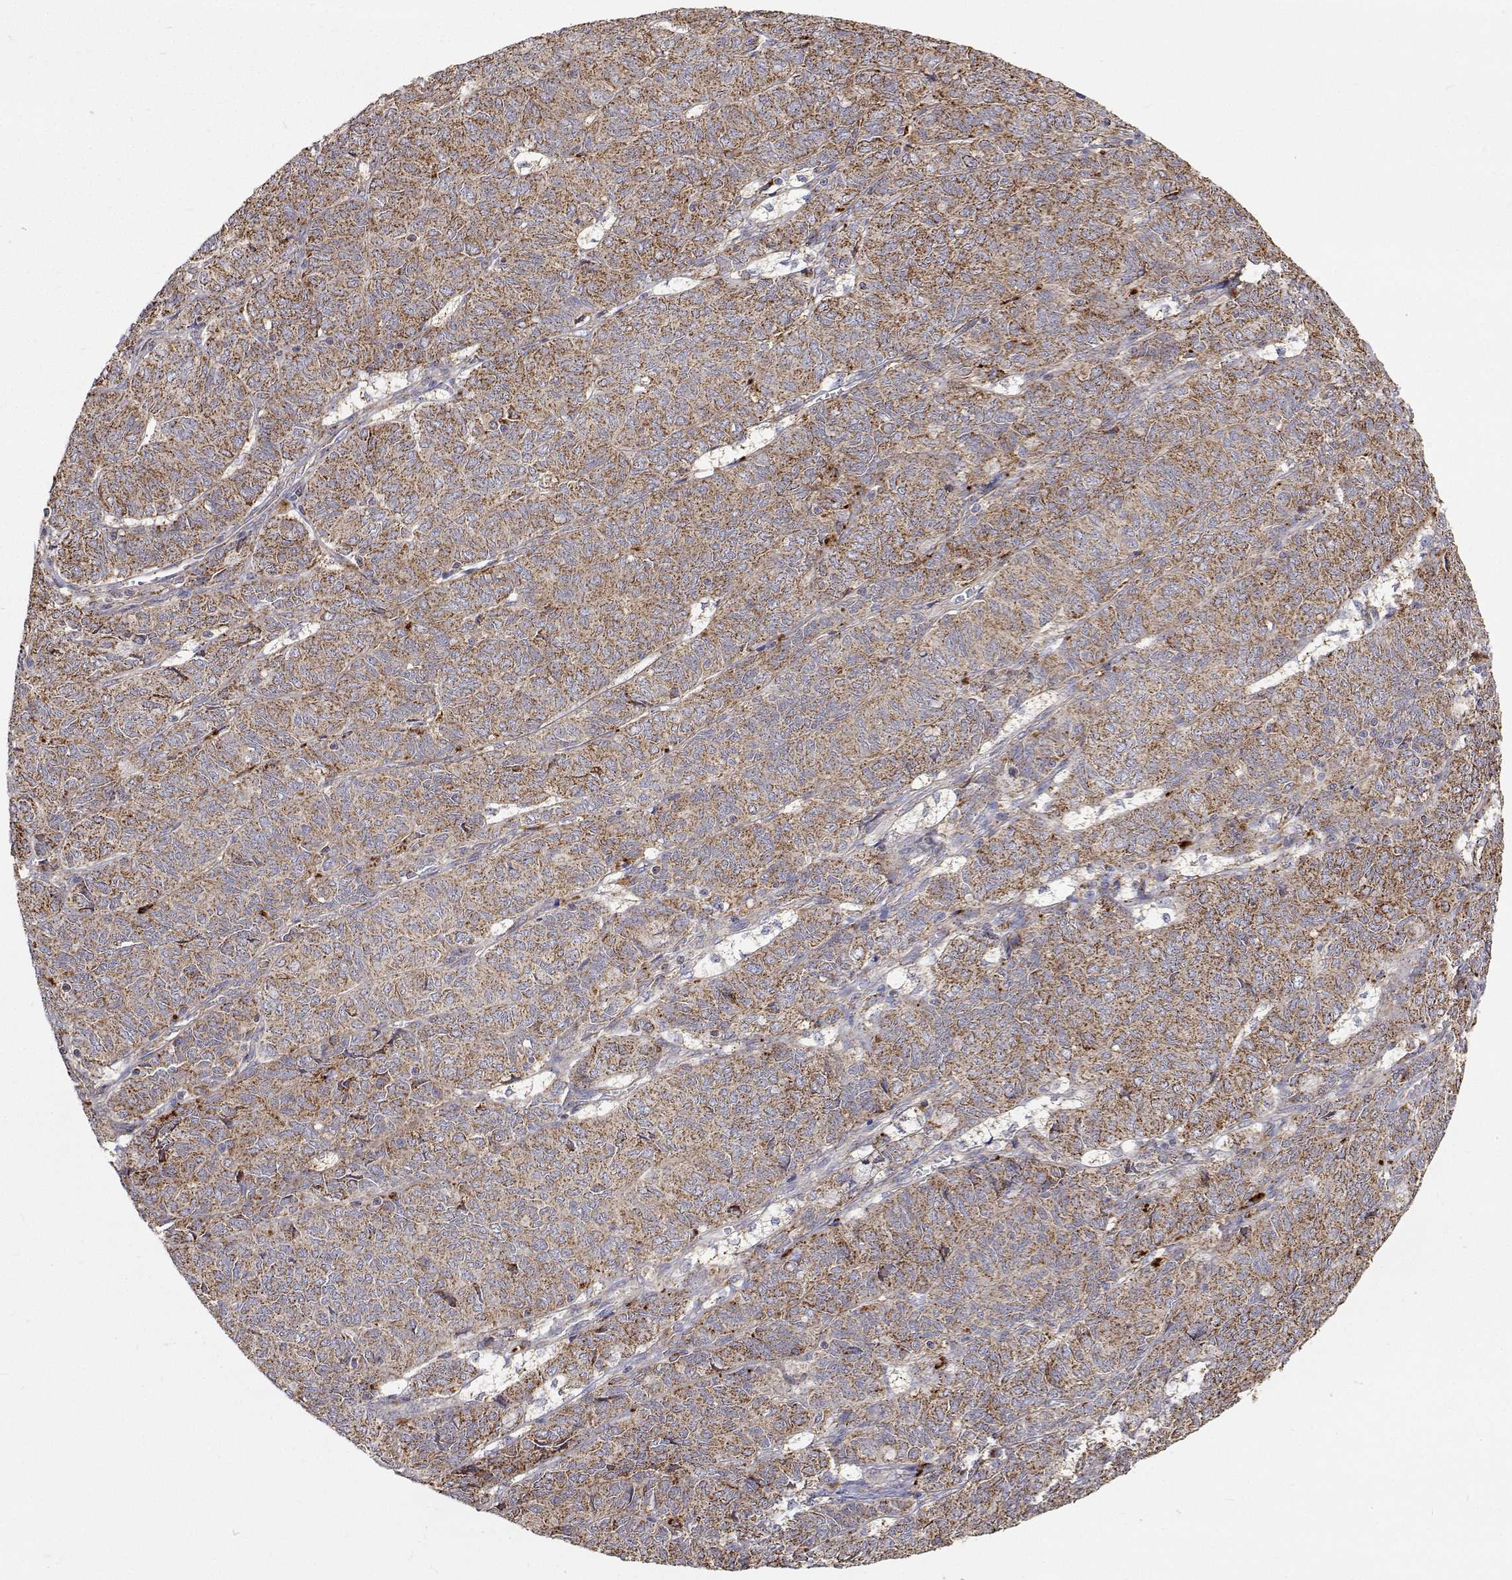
{"staining": {"intensity": "moderate", "quantity": ">75%", "location": "cytoplasmic/membranous"}, "tissue": "ovarian cancer", "cell_type": "Tumor cells", "image_type": "cancer", "snomed": [{"axis": "morphology", "description": "Carcinoma, endometroid"}, {"axis": "topography", "description": "Ovary"}], "caption": "Immunohistochemical staining of human ovarian cancer (endometroid carcinoma) shows medium levels of moderate cytoplasmic/membranous positivity in about >75% of tumor cells. The staining is performed using DAB (3,3'-diaminobenzidine) brown chromogen to label protein expression. The nuclei are counter-stained blue using hematoxylin.", "gene": "SPICE1", "patient": {"sex": "female", "age": 80}}